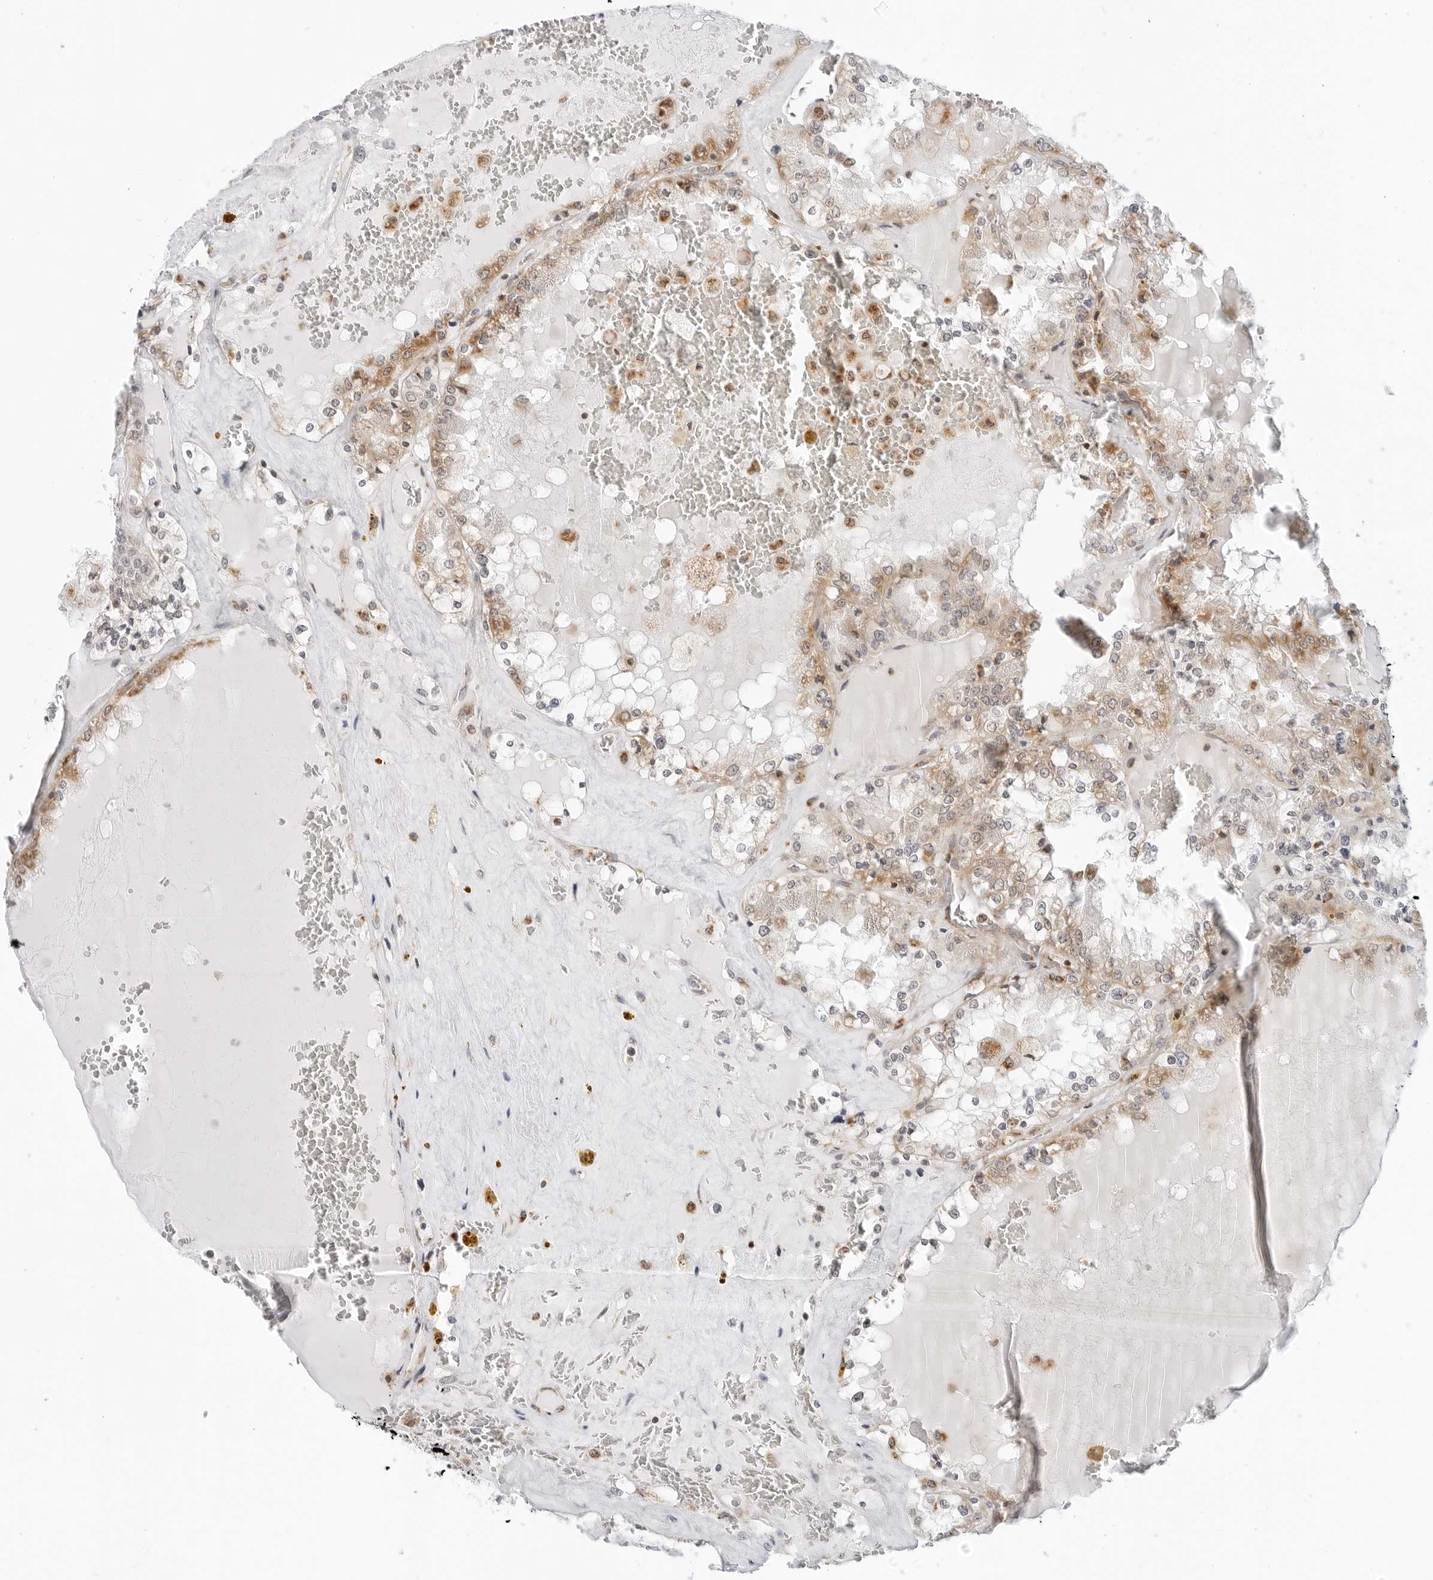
{"staining": {"intensity": "moderate", "quantity": ">75%", "location": "cytoplasmic/membranous"}, "tissue": "renal cancer", "cell_type": "Tumor cells", "image_type": "cancer", "snomed": [{"axis": "morphology", "description": "Adenocarcinoma, NOS"}, {"axis": "topography", "description": "Kidney"}], "caption": "The histopathology image reveals staining of adenocarcinoma (renal), revealing moderate cytoplasmic/membranous protein expression (brown color) within tumor cells. (Stains: DAB in brown, nuclei in blue, Microscopy: brightfield microscopy at high magnification).", "gene": "POLR3GL", "patient": {"sex": "female", "age": 56}}